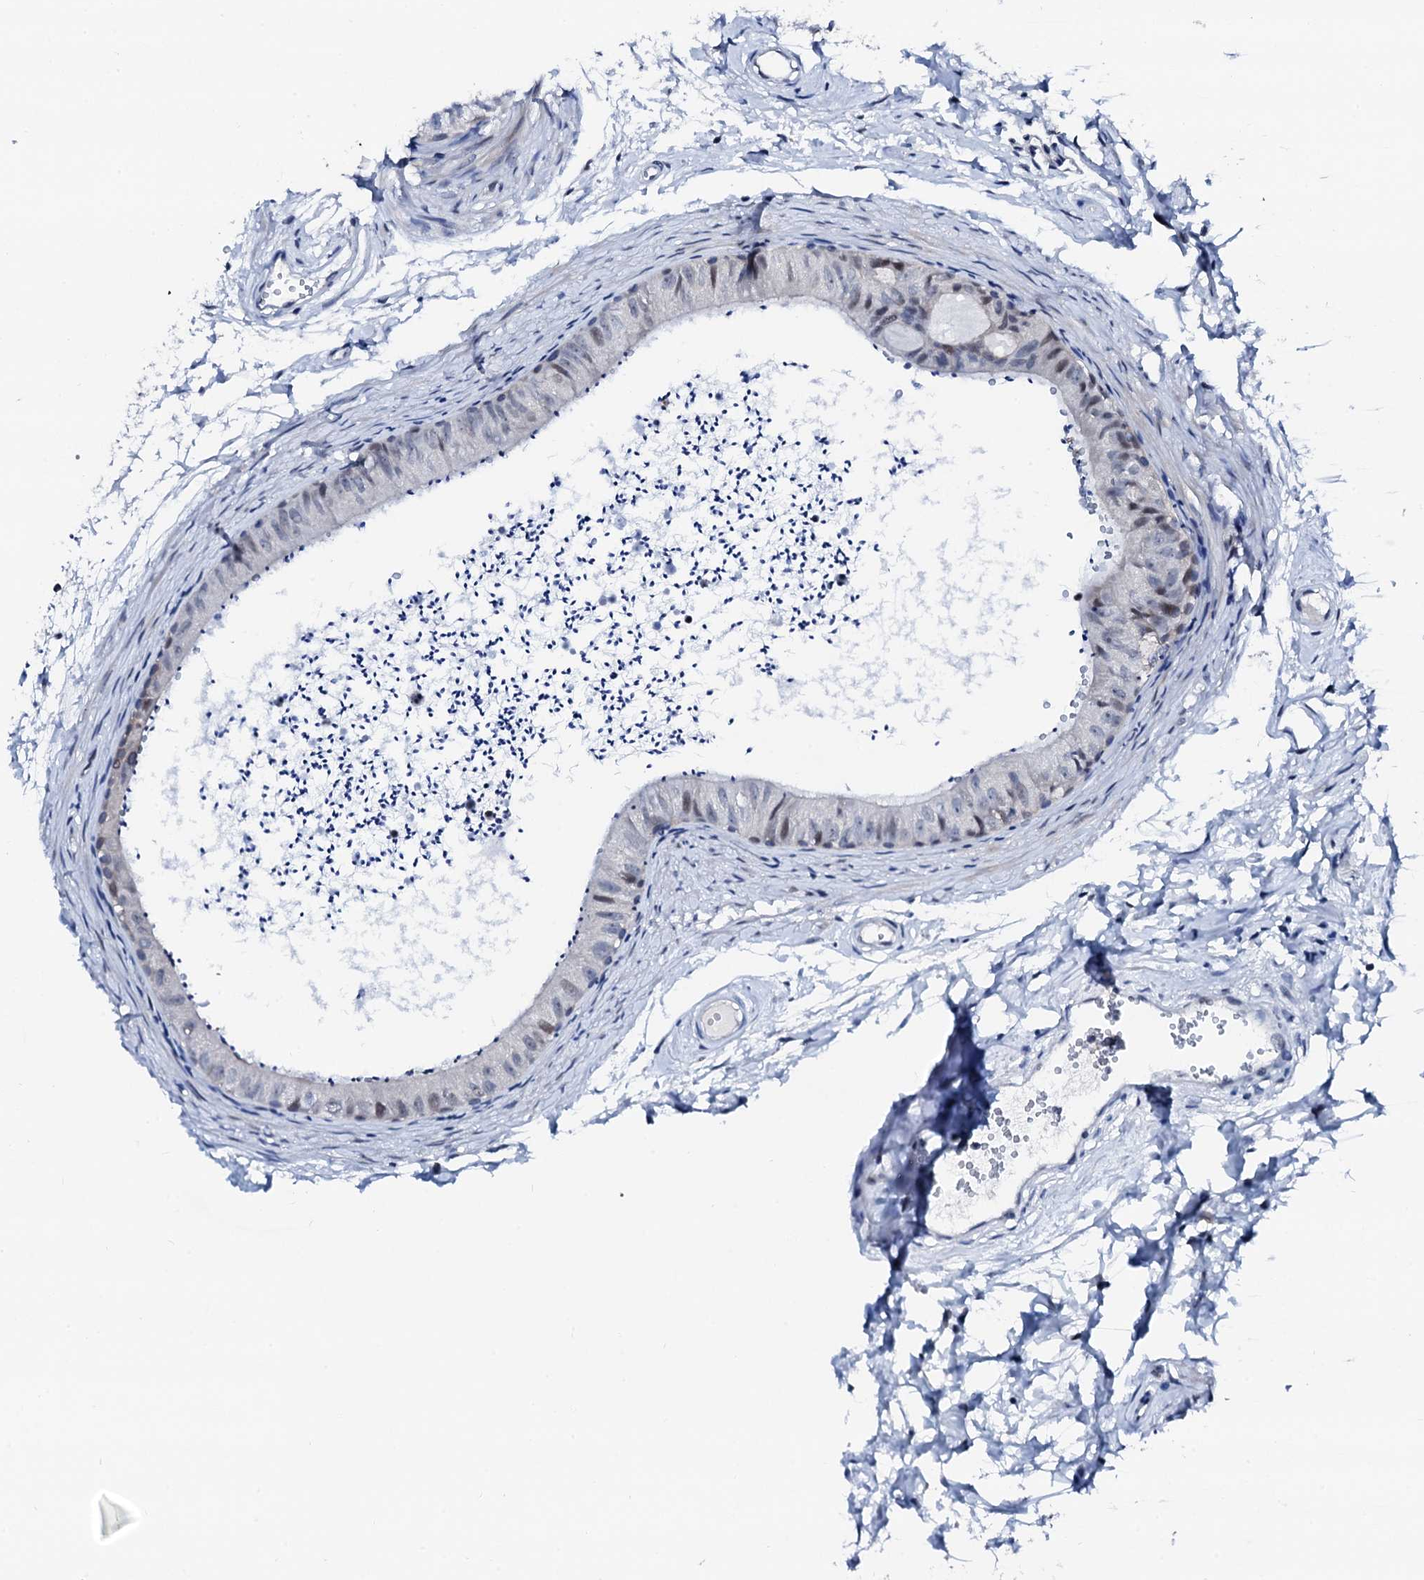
{"staining": {"intensity": "negative", "quantity": "none", "location": "none"}, "tissue": "epididymis", "cell_type": "Glandular cells", "image_type": "normal", "snomed": [{"axis": "morphology", "description": "Normal tissue, NOS"}, {"axis": "topography", "description": "Epididymis"}], "caption": "A photomicrograph of human epididymis is negative for staining in glandular cells. (DAB IHC with hematoxylin counter stain).", "gene": "TRAFD1", "patient": {"sex": "male", "age": 56}}